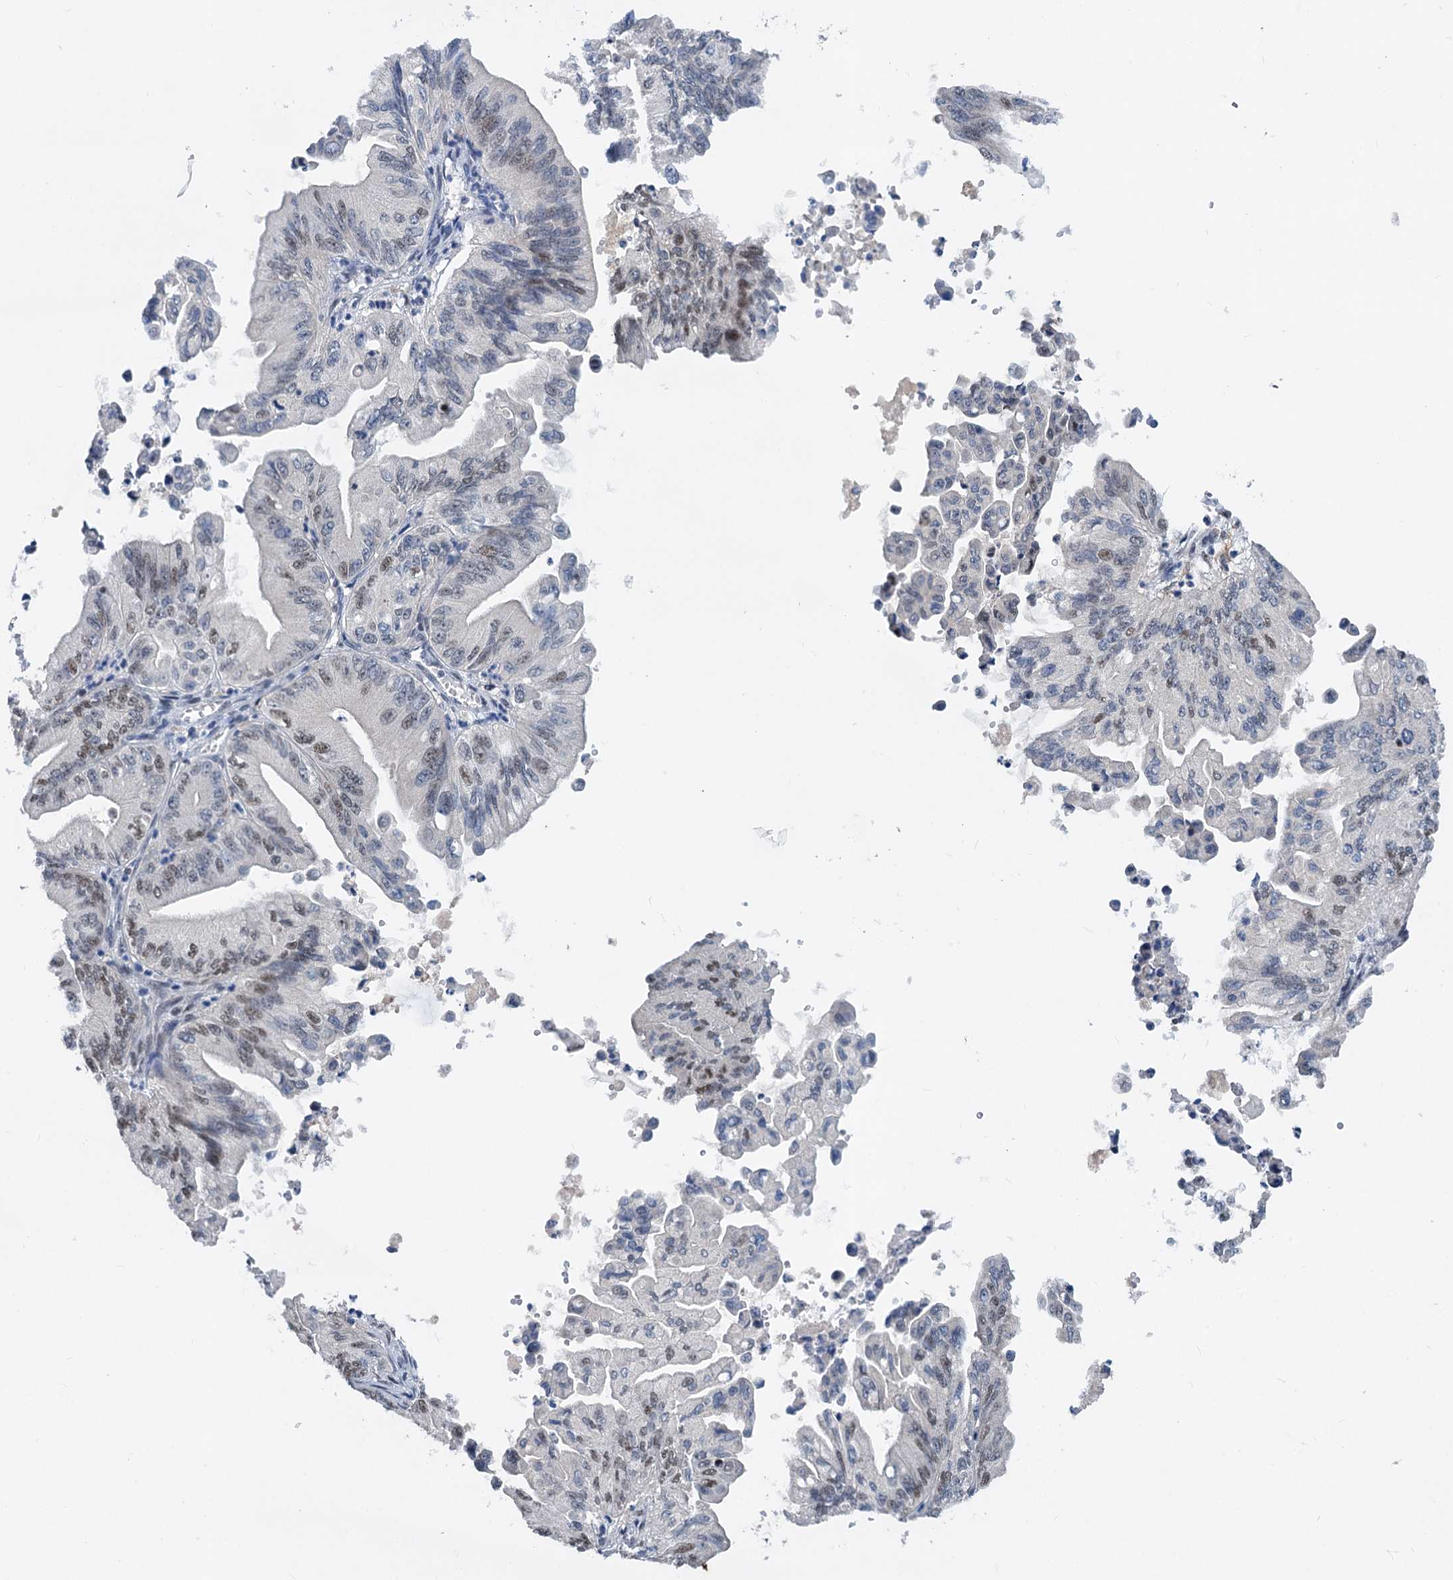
{"staining": {"intensity": "moderate", "quantity": "<25%", "location": "nuclear"}, "tissue": "ovarian cancer", "cell_type": "Tumor cells", "image_type": "cancer", "snomed": [{"axis": "morphology", "description": "Cystadenocarcinoma, mucinous, NOS"}, {"axis": "topography", "description": "Ovary"}], "caption": "This histopathology image reveals immunohistochemistry (IHC) staining of mucinous cystadenocarcinoma (ovarian), with low moderate nuclear staining in about <25% of tumor cells.", "gene": "PHF8", "patient": {"sex": "female", "age": 71}}